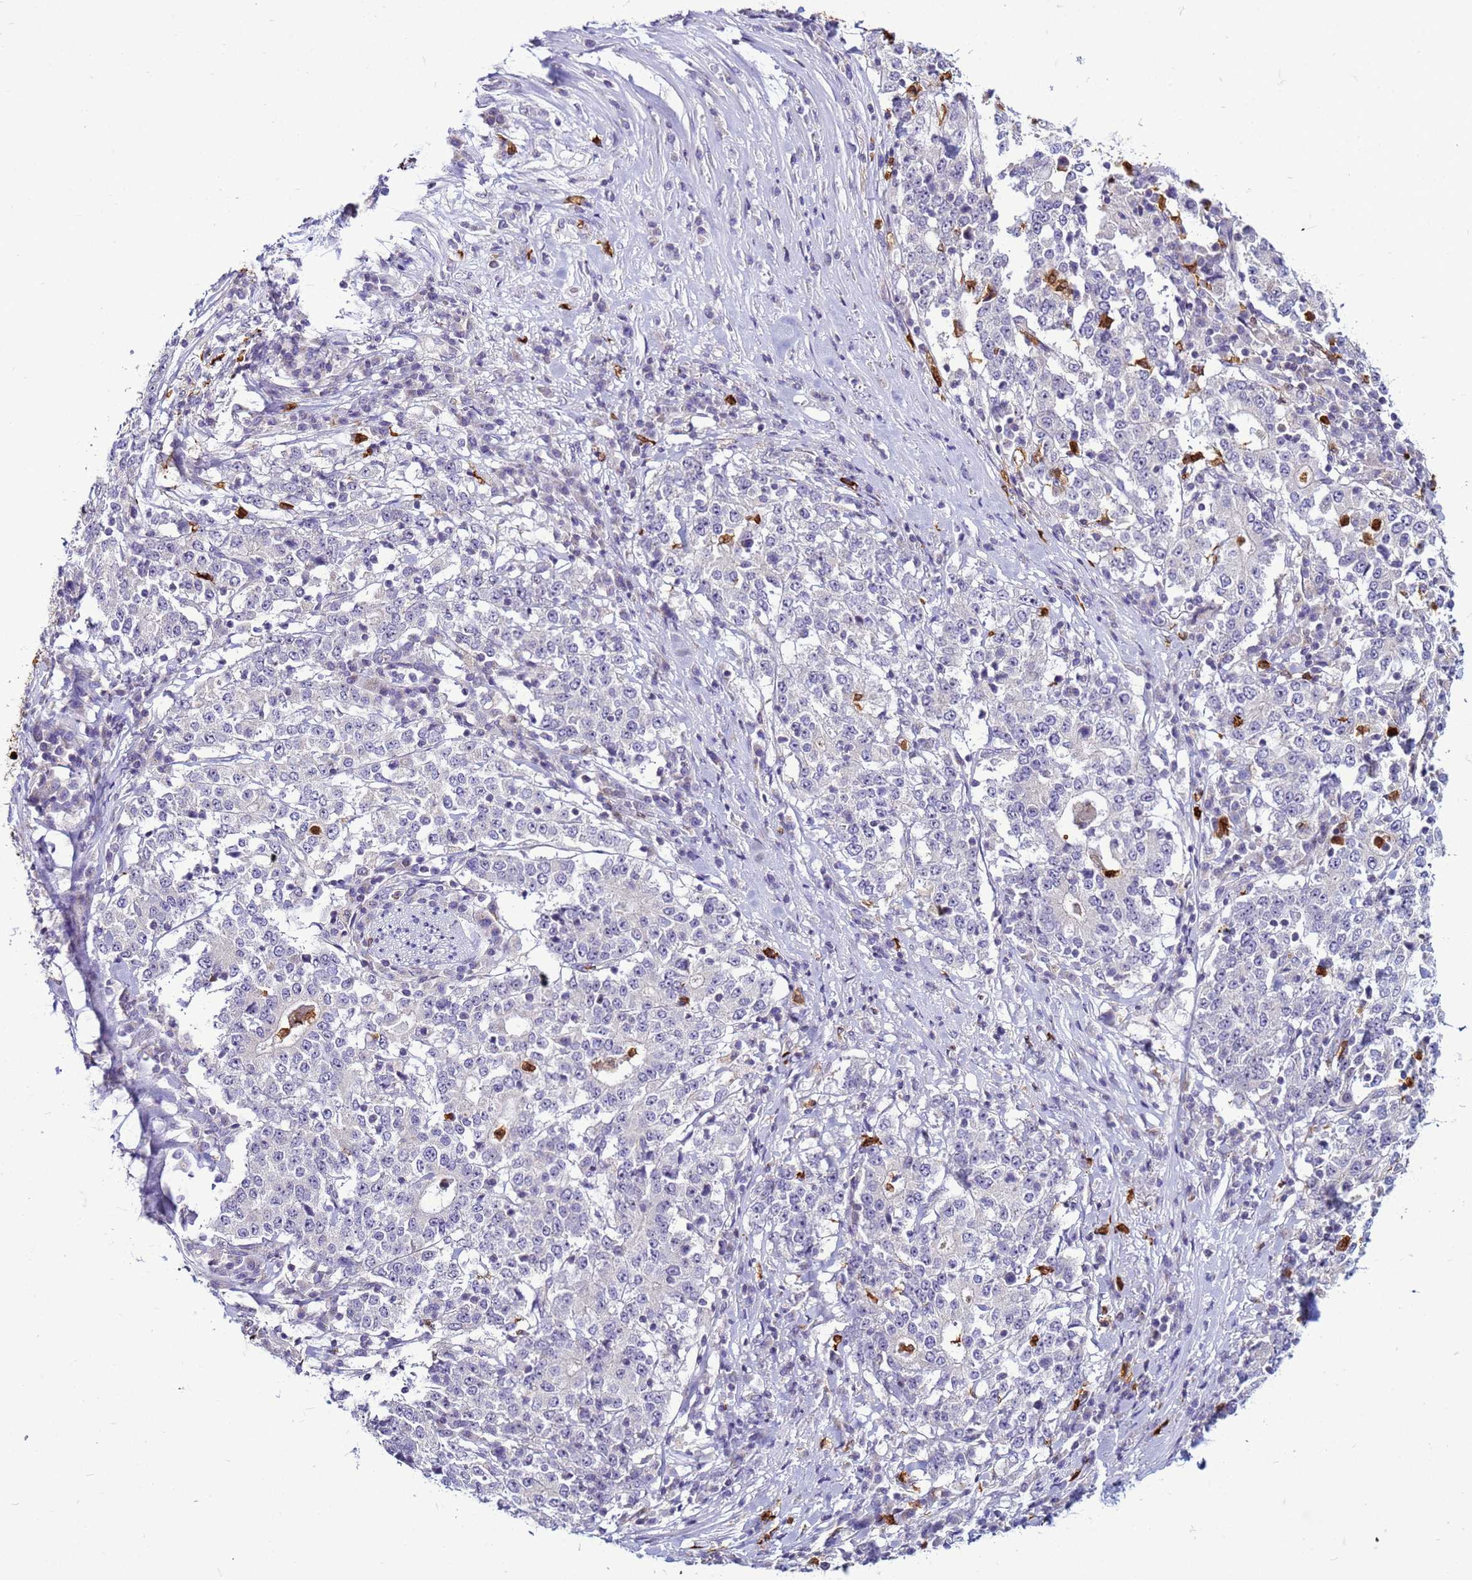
{"staining": {"intensity": "negative", "quantity": "none", "location": "none"}, "tissue": "stomach cancer", "cell_type": "Tumor cells", "image_type": "cancer", "snomed": [{"axis": "morphology", "description": "Adenocarcinoma, NOS"}, {"axis": "topography", "description": "Stomach"}], "caption": "This is a image of immunohistochemistry (IHC) staining of adenocarcinoma (stomach), which shows no staining in tumor cells.", "gene": "VPS4B", "patient": {"sex": "male", "age": 59}}